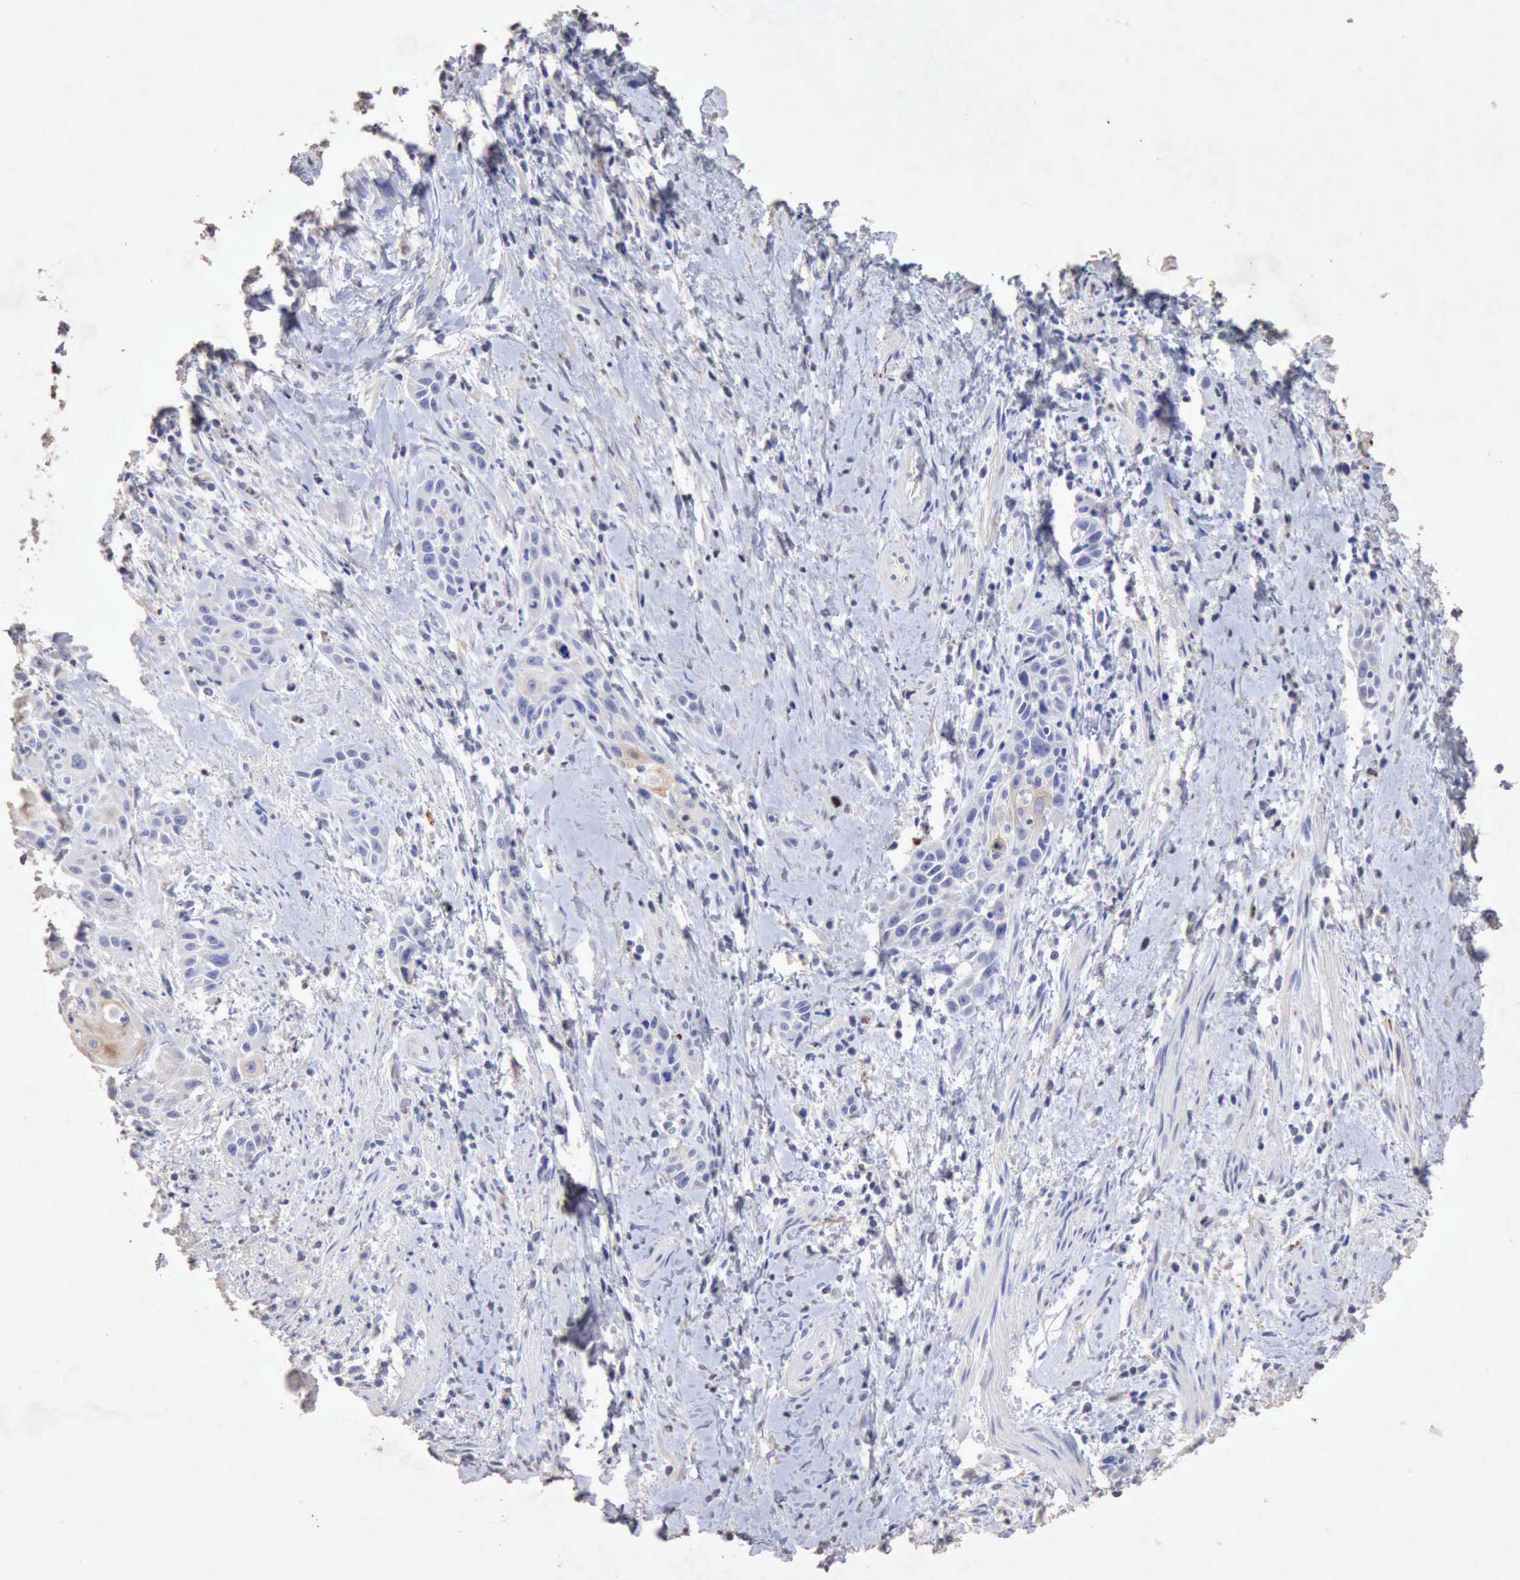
{"staining": {"intensity": "moderate", "quantity": "25%-75%", "location": "cytoplasmic/membranous"}, "tissue": "skin cancer", "cell_type": "Tumor cells", "image_type": "cancer", "snomed": [{"axis": "morphology", "description": "Squamous cell carcinoma, NOS"}, {"axis": "topography", "description": "Skin"}, {"axis": "topography", "description": "Anal"}], "caption": "This micrograph demonstrates skin cancer stained with IHC to label a protein in brown. The cytoplasmic/membranous of tumor cells show moderate positivity for the protein. Nuclei are counter-stained blue.", "gene": "KRT6B", "patient": {"sex": "male", "age": 64}}